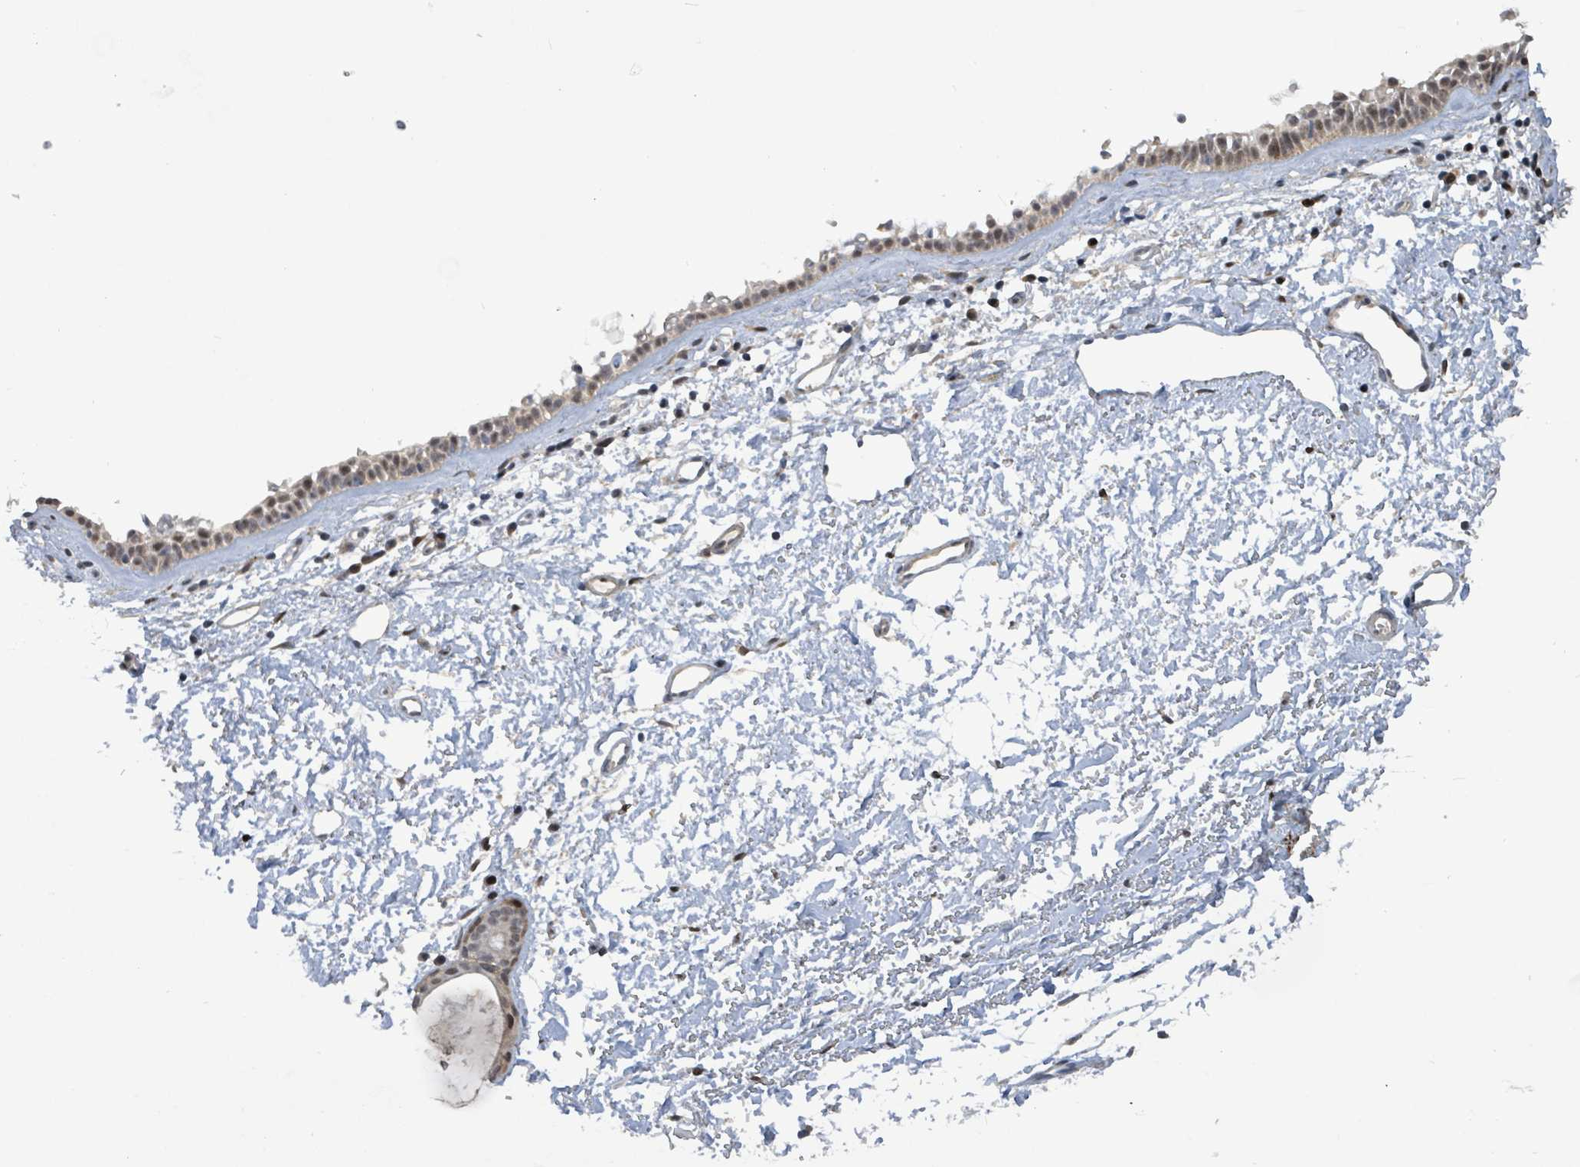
{"staining": {"intensity": "weak", "quantity": ">75%", "location": "nuclear"}, "tissue": "nasopharynx", "cell_type": "Respiratory epithelial cells", "image_type": "normal", "snomed": [{"axis": "morphology", "description": "Normal tissue, NOS"}, {"axis": "topography", "description": "Cartilage tissue"}, {"axis": "topography", "description": "Nasopharynx"}], "caption": "Immunohistochemistry (IHC) (DAB (3,3'-diaminobenzidine)) staining of unremarkable human nasopharynx exhibits weak nuclear protein positivity in approximately >75% of respiratory epithelial cells. (DAB IHC with brightfield microscopy, high magnification).", "gene": "FBXO6", "patient": {"sex": "male", "age": 56}}